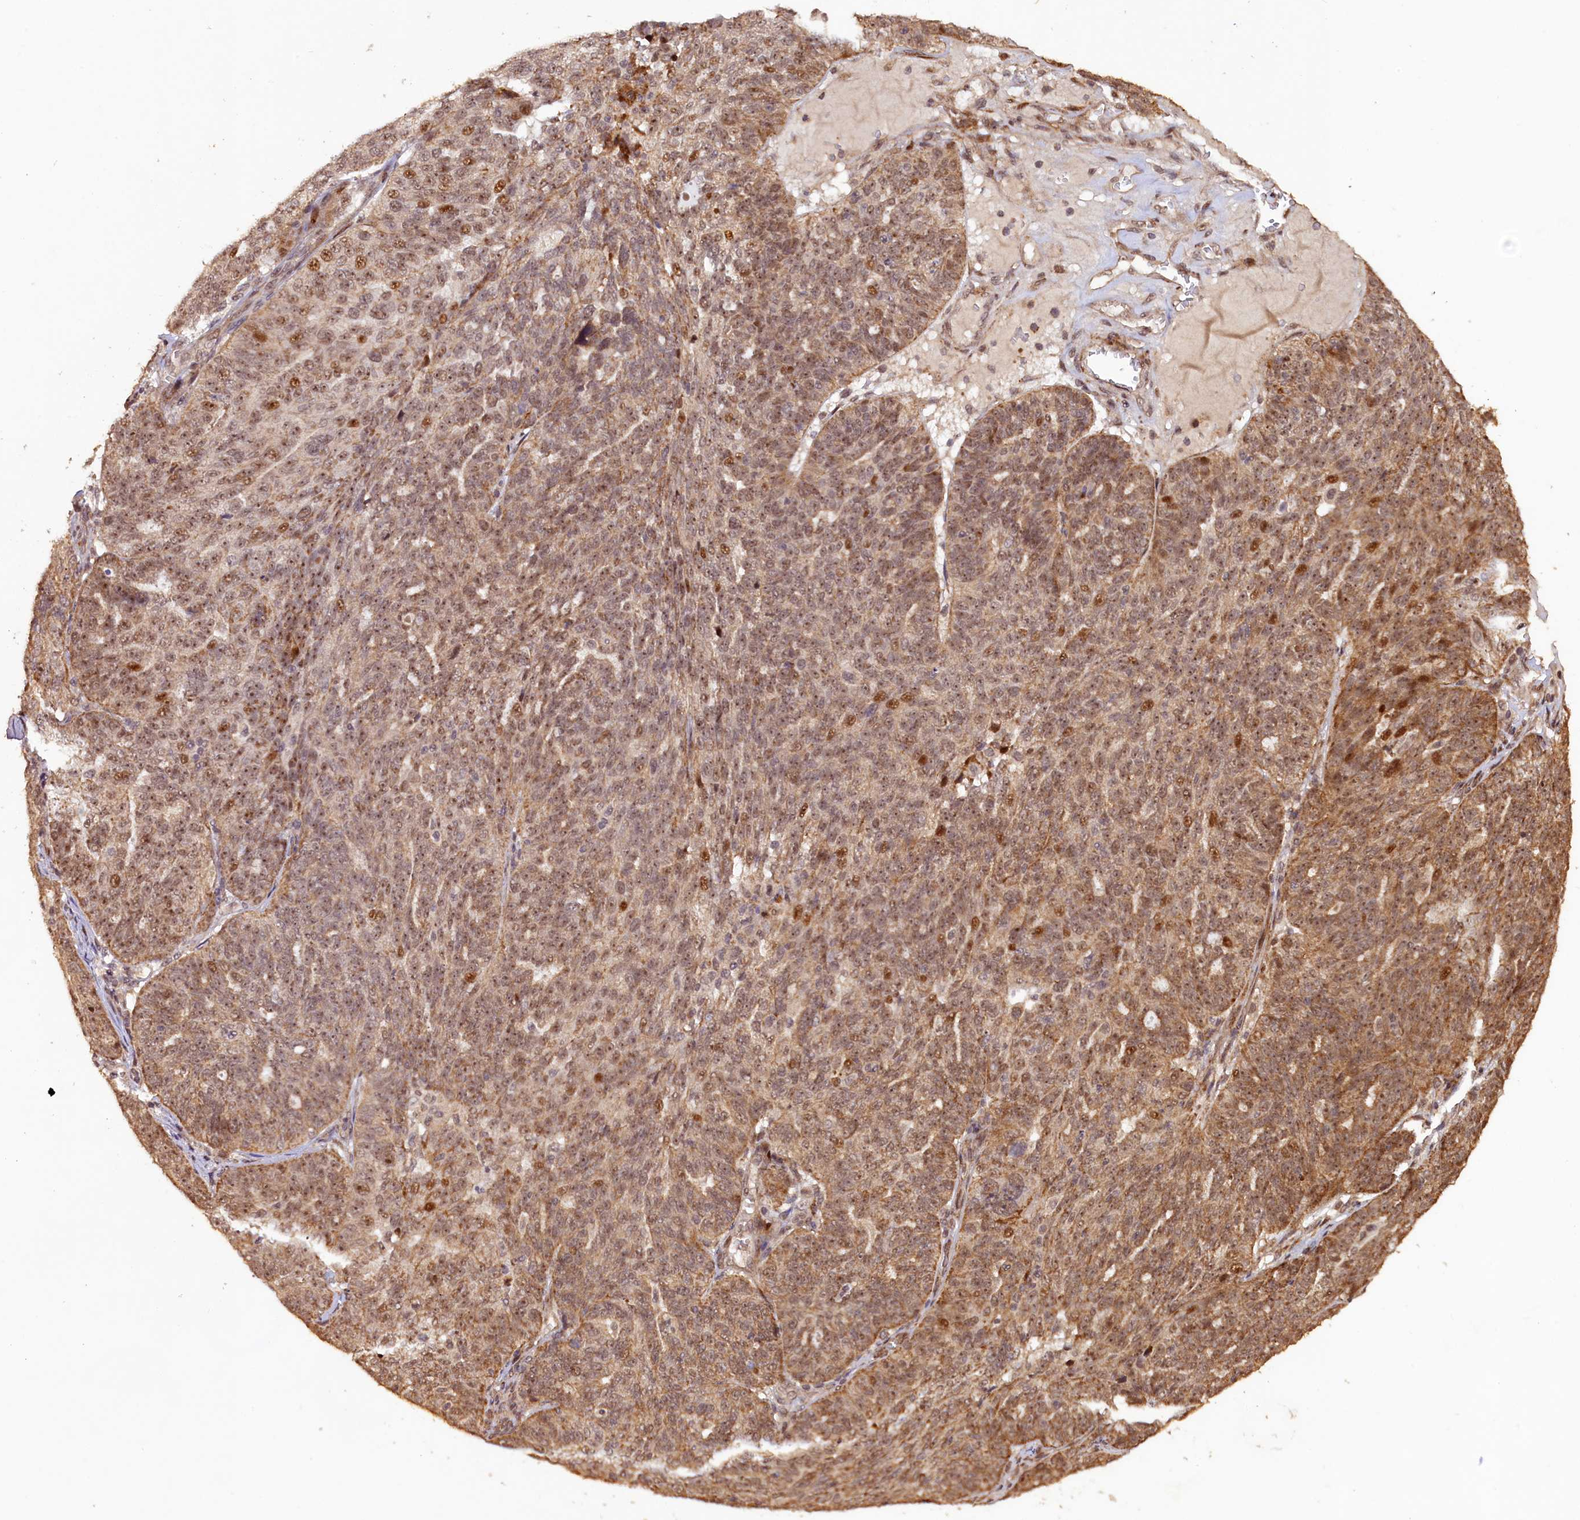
{"staining": {"intensity": "moderate", "quantity": ">75%", "location": "cytoplasmic/membranous,nuclear"}, "tissue": "ovarian cancer", "cell_type": "Tumor cells", "image_type": "cancer", "snomed": [{"axis": "morphology", "description": "Cystadenocarcinoma, serous, NOS"}, {"axis": "topography", "description": "Ovary"}], "caption": "High-magnification brightfield microscopy of ovarian cancer stained with DAB (brown) and counterstained with hematoxylin (blue). tumor cells exhibit moderate cytoplasmic/membranous and nuclear staining is present in approximately>75% of cells. (brown staining indicates protein expression, while blue staining denotes nuclei).", "gene": "SHPRH", "patient": {"sex": "female", "age": 59}}